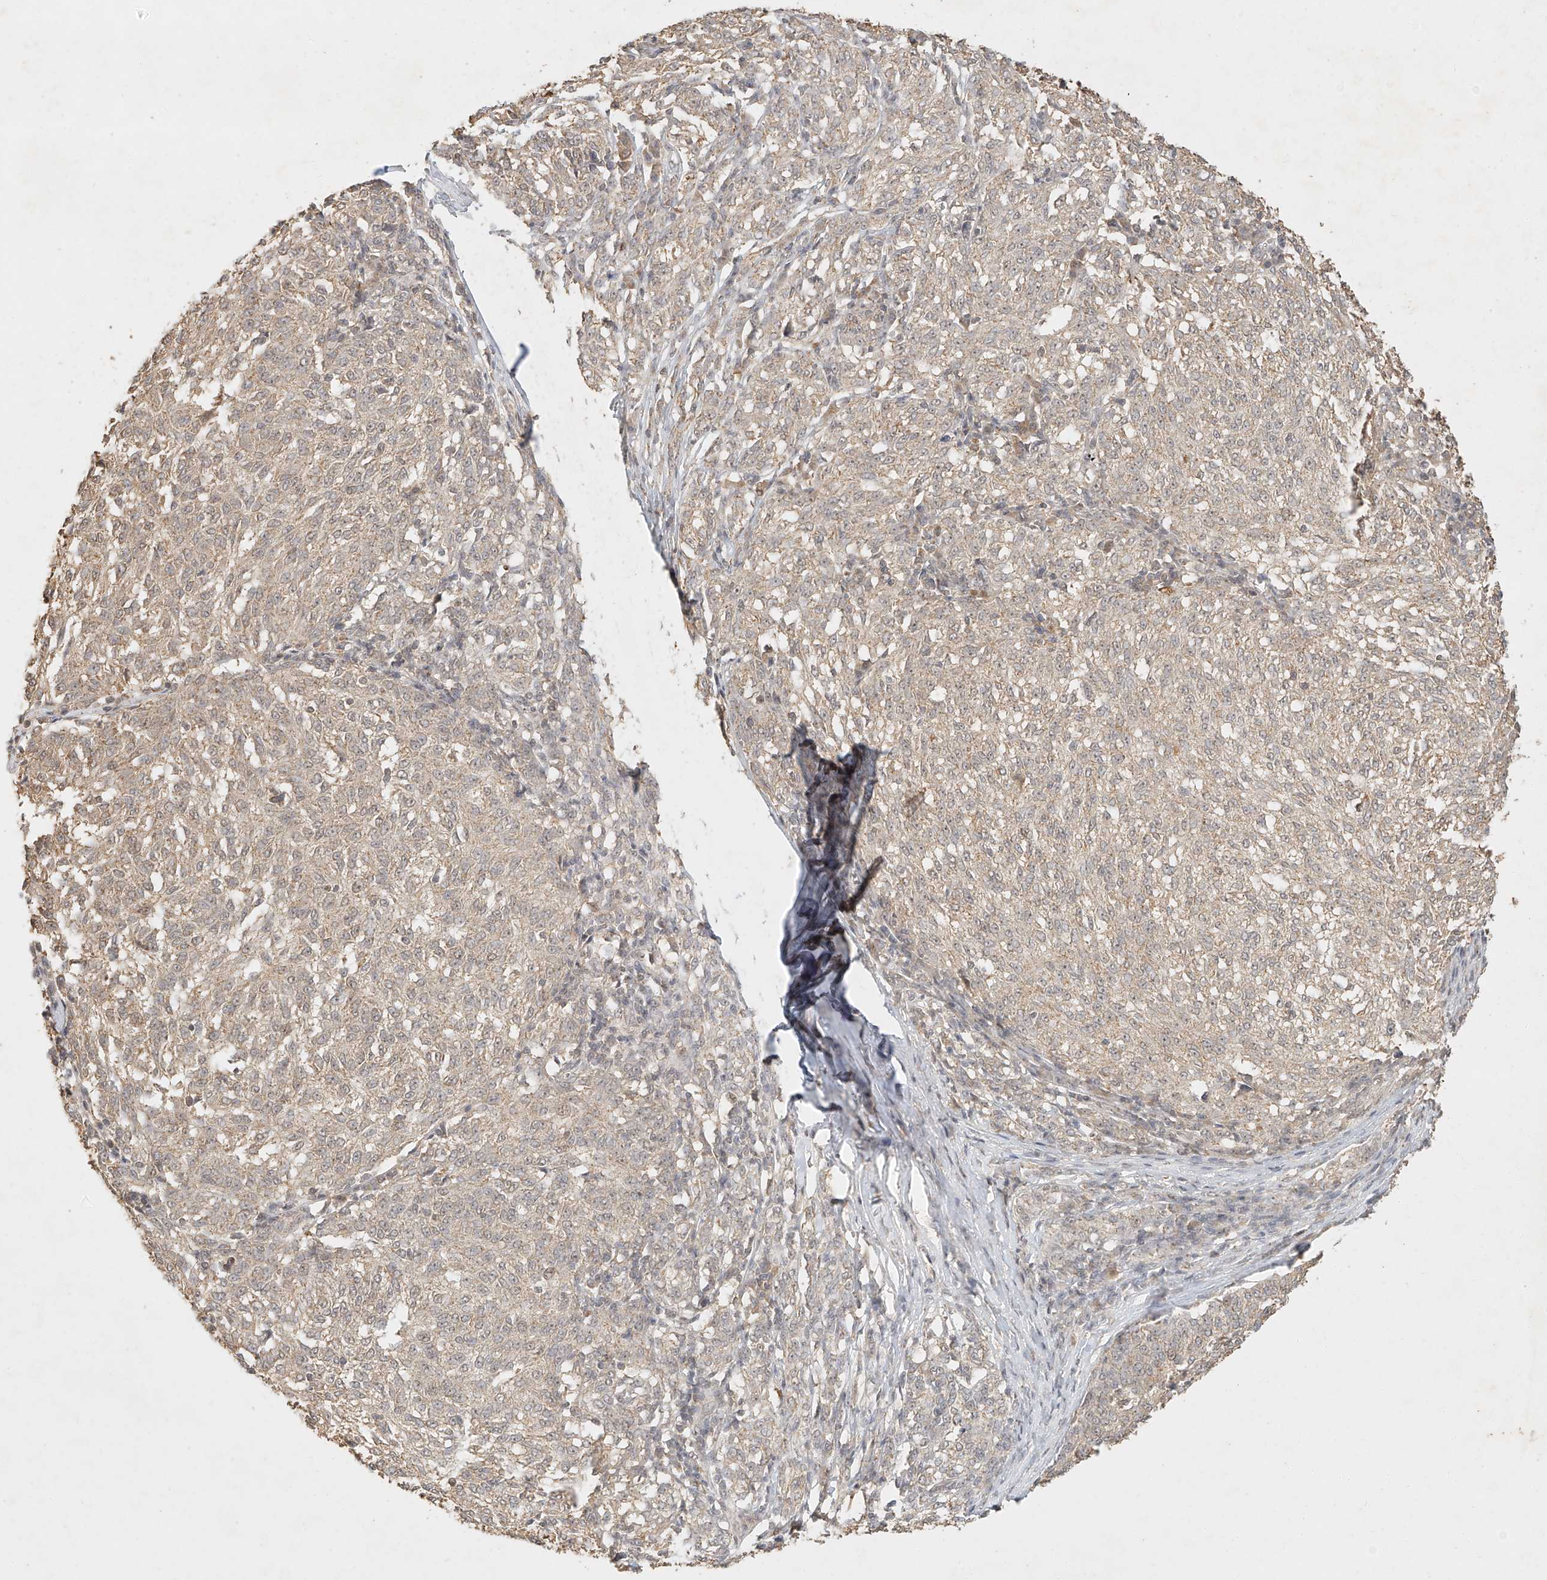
{"staining": {"intensity": "weak", "quantity": "<25%", "location": "cytoplasmic/membranous"}, "tissue": "melanoma", "cell_type": "Tumor cells", "image_type": "cancer", "snomed": [{"axis": "morphology", "description": "Malignant melanoma, NOS"}, {"axis": "topography", "description": "Skin"}], "caption": "Histopathology image shows no significant protein staining in tumor cells of malignant melanoma.", "gene": "CXorf58", "patient": {"sex": "female", "age": 72}}